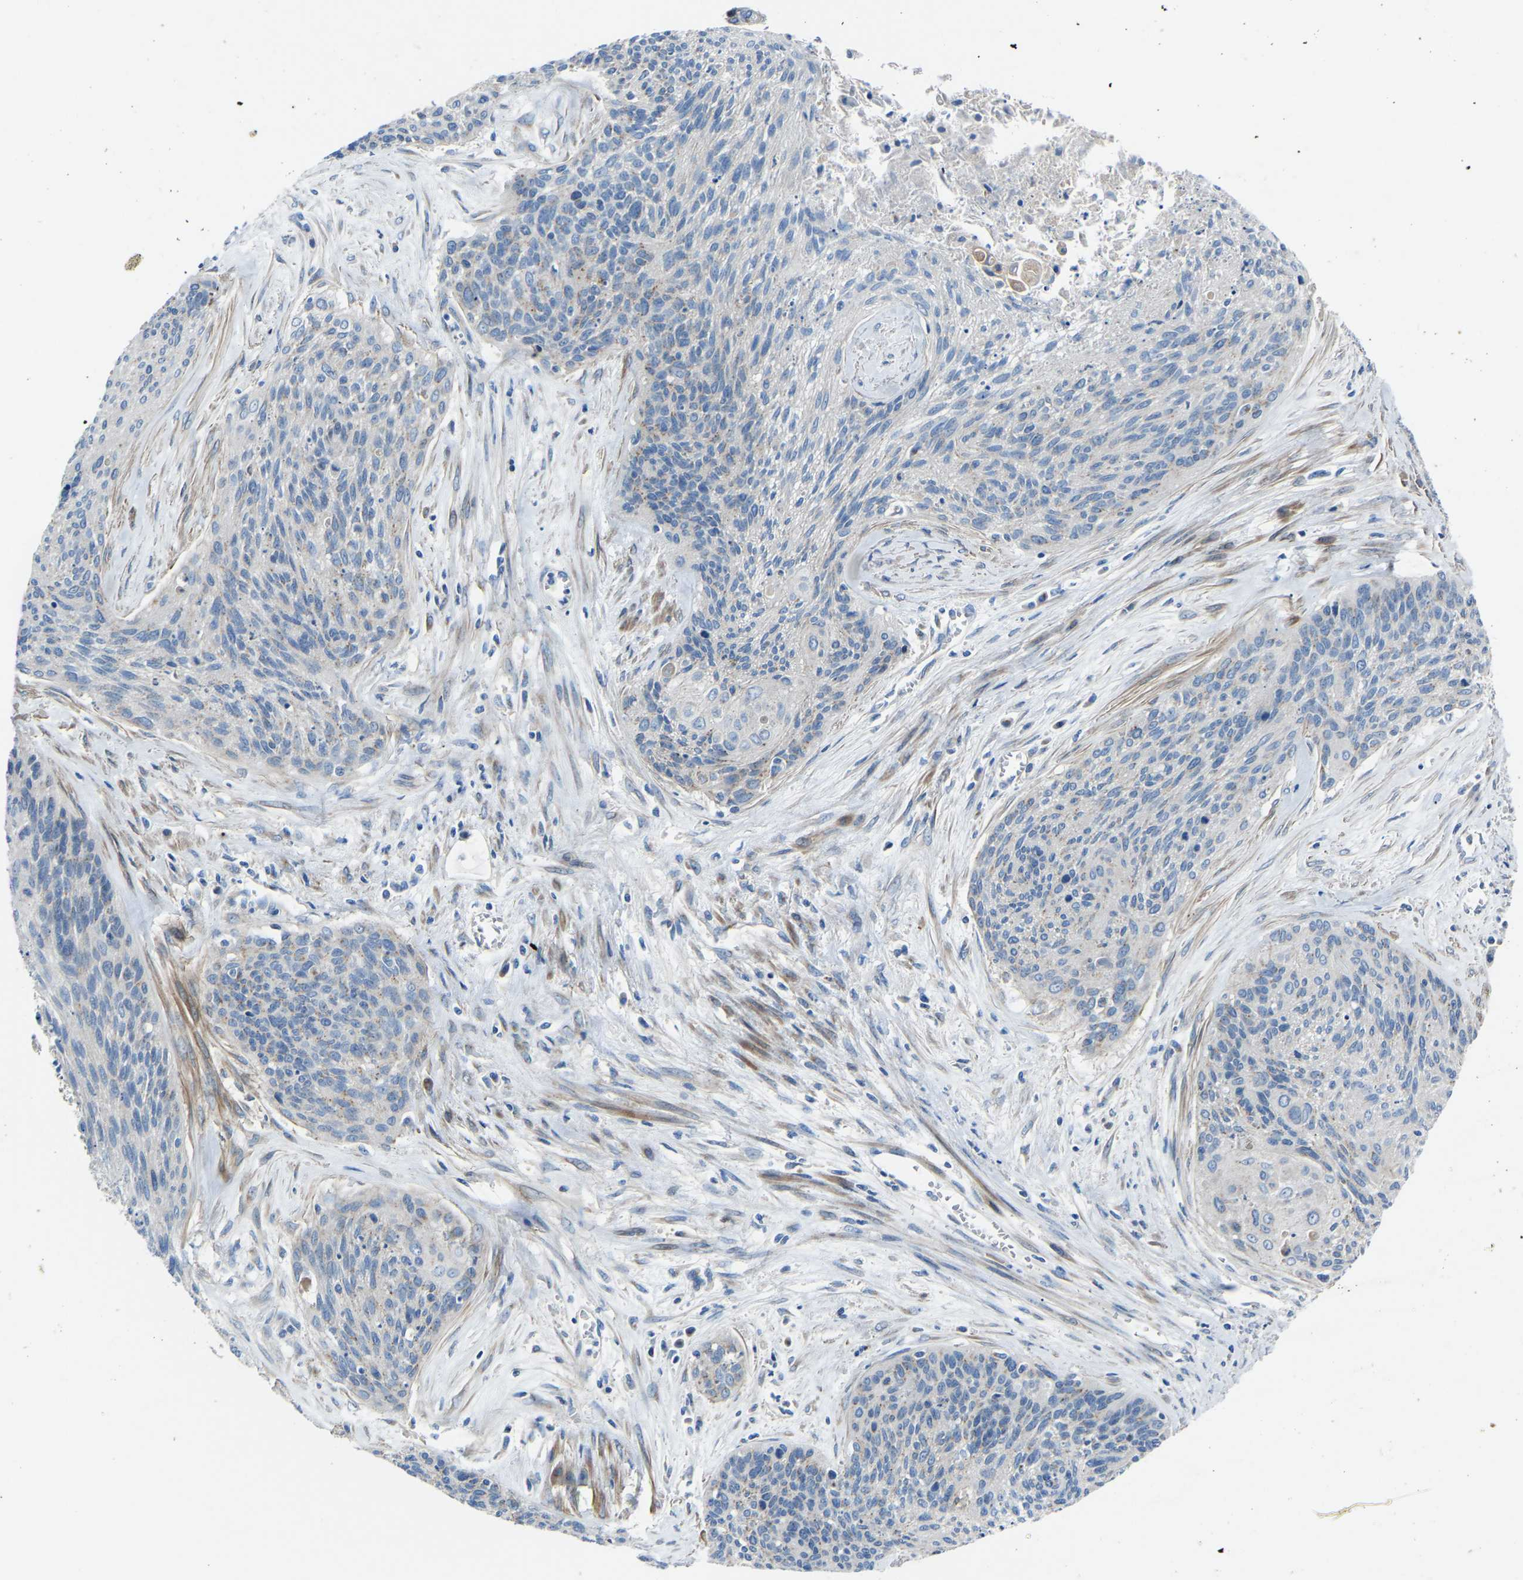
{"staining": {"intensity": "negative", "quantity": "none", "location": "none"}, "tissue": "cervical cancer", "cell_type": "Tumor cells", "image_type": "cancer", "snomed": [{"axis": "morphology", "description": "Squamous cell carcinoma, NOS"}, {"axis": "topography", "description": "Cervix"}], "caption": "Protein analysis of cervical cancer shows no significant staining in tumor cells. (DAB immunohistochemistry (IHC), high magnification).", "gene": "CANT1", "patient": {"sex": "female", "age": 55}}